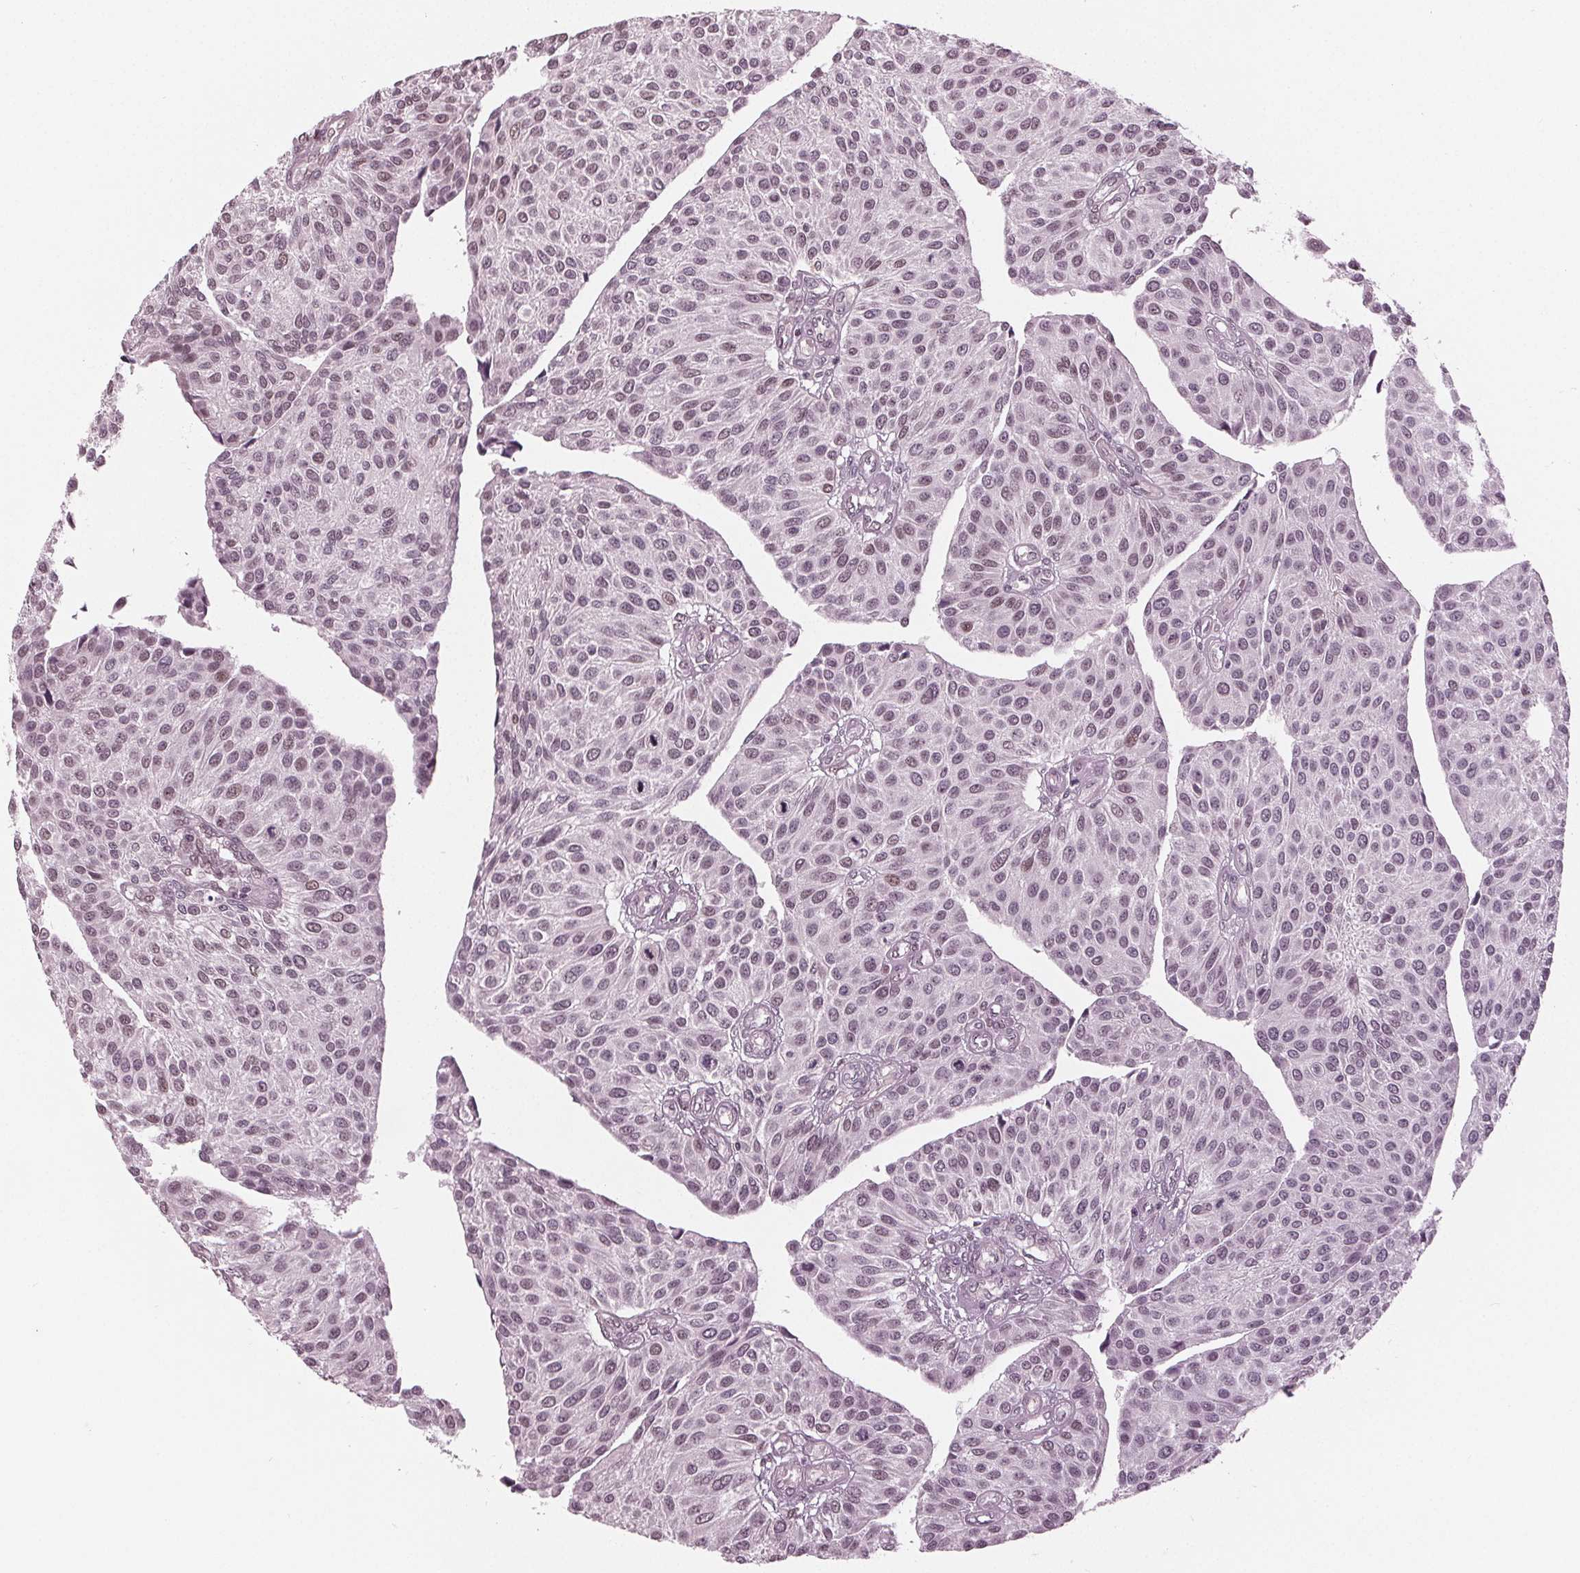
{"staining": {"intensity": "weak", "quantity": "<25%", "location": "nuclear"}, "tissue": "urothelial cancer", "cell_type": "Tumor cells", "image_type": "cancer", "snomed": [{"axis": "morphology", "description": "Urothelial carcinoma, NOS"}, {"axis": "topography", "description": "Urinary bladder"}], "caption": "DAB immunohistochemical staining of human urothelial cancer shows no significant expression in tumor cells.", "gene": "DNMT3L", "patient": {"sex": "male", "age": 55}}